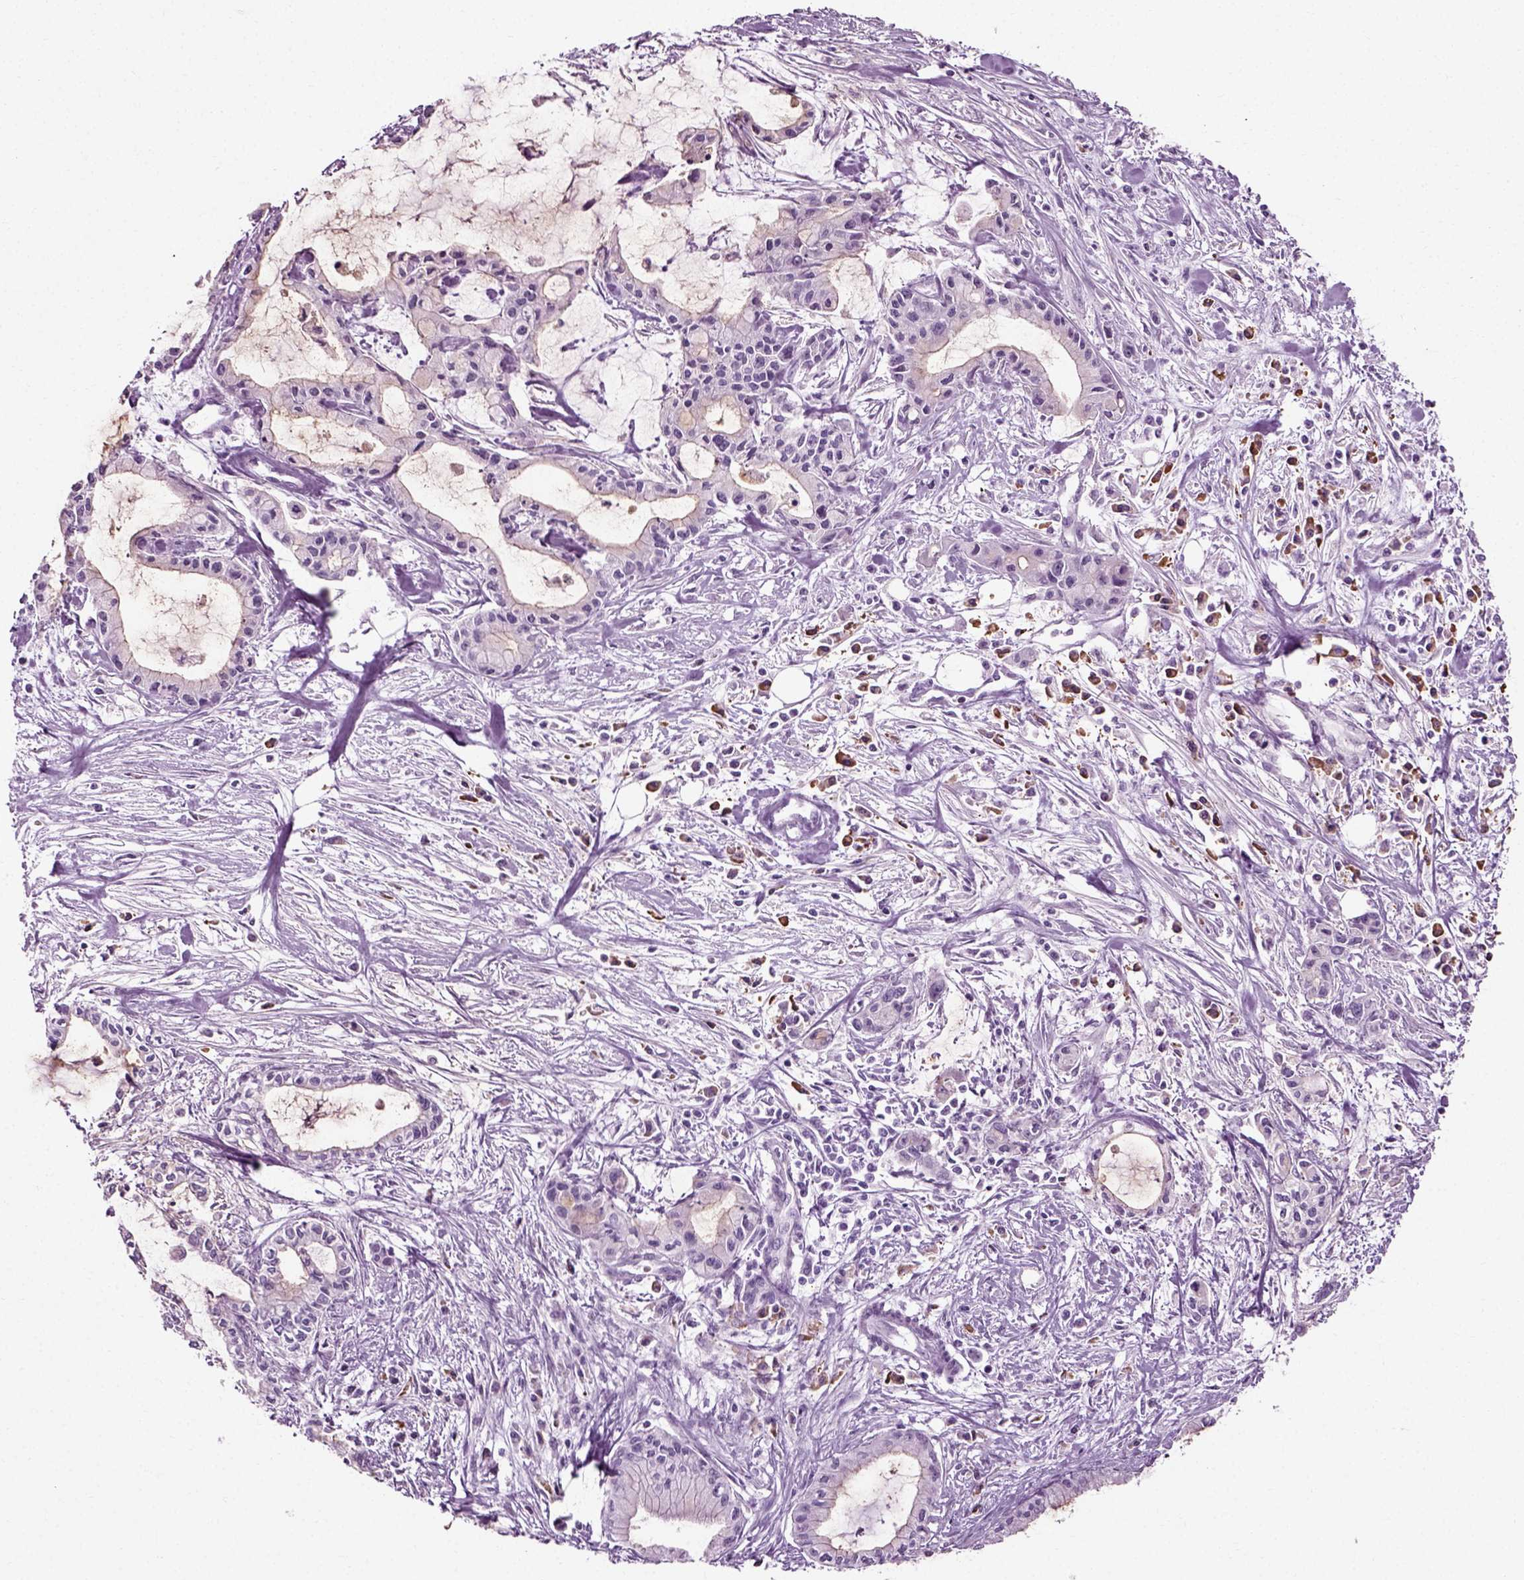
{"staining": {"intensity": "negative", "quantity": "none", "location": "none"}, "tissue": "pancreatic cancer", "cell_type": "Tumor cells", "image_type": "cancer", "snomed": [{"axis": "morphology", "description": "Adenocarcinoma, NOS"}, {"axis": "topography", "description": "Pancreas"}], "caption": "Immunohistochemical staining of human adenocarcinoma (pancreatic) reveals no significant expression in tumor cells. Brightfield microscopy of immunohistochemistry stained with DAB (3,3'-diaminobenzidine) (brown) and hematoxylin (blue), captured at high magnification.", "gene": "SLC26A8", "patient": {"sex": "male", "age": 48}}